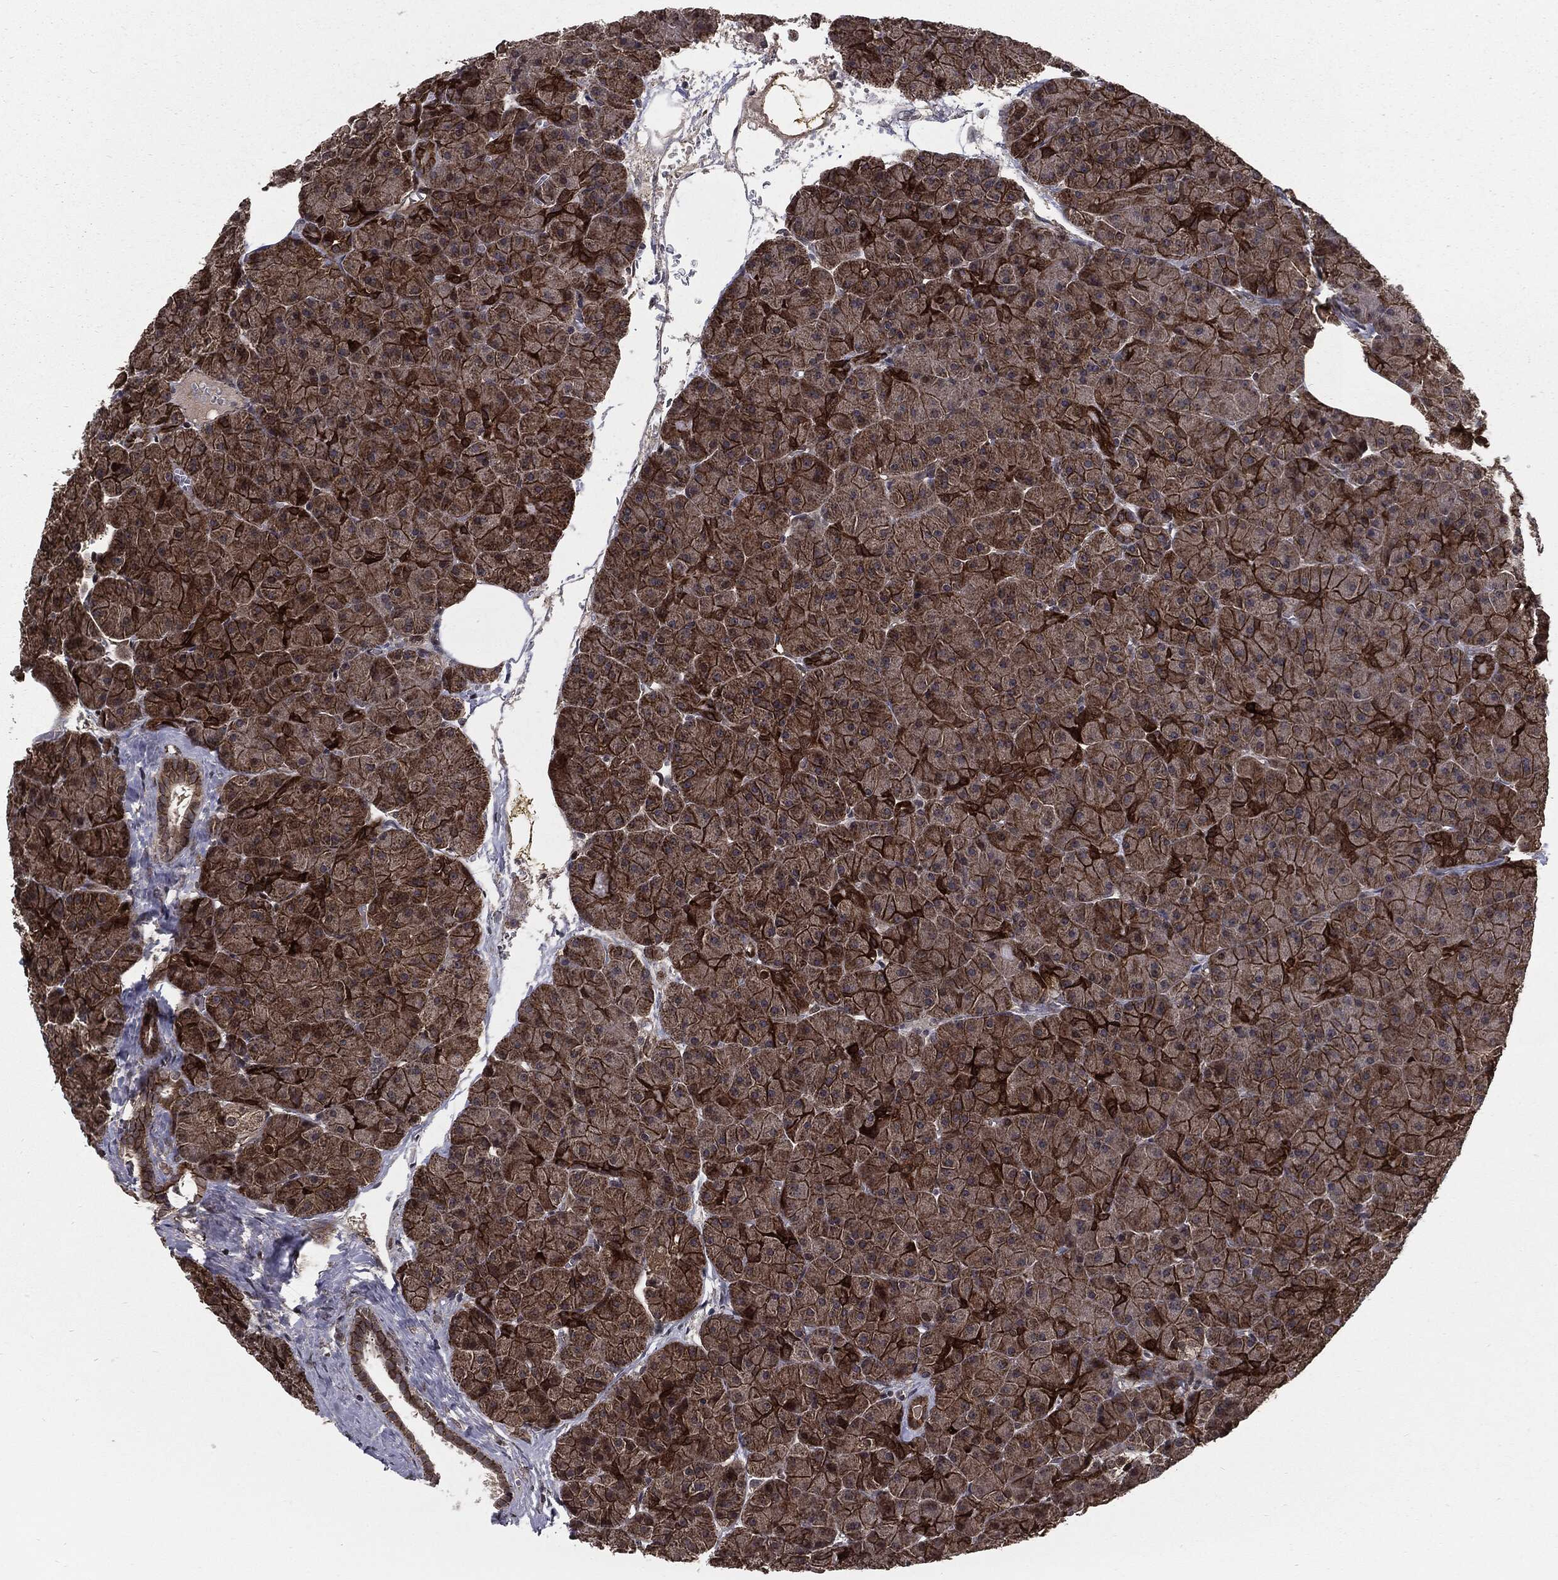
{"staining": {"intensity": "strong", "quantity": ">75%", "location": "cytoplasmic/membranous"}, "tissue": "pancreas", "cell_type": "Exocrine glandular cells", "image_type": "normal", "snomed": [{"axis": "morphology", "description": "Normal tissue, NOS"}, {"axis": "topography", "description": "Pancreas"}], "caption": "Human pancreas stained for a protein (brown) displays strong cytoplasmic/membranous positive staining in approximately >75% of exocrine glandular cells.", "gene": "PTPA", "patient": {"sex": "male", "age": 61}}